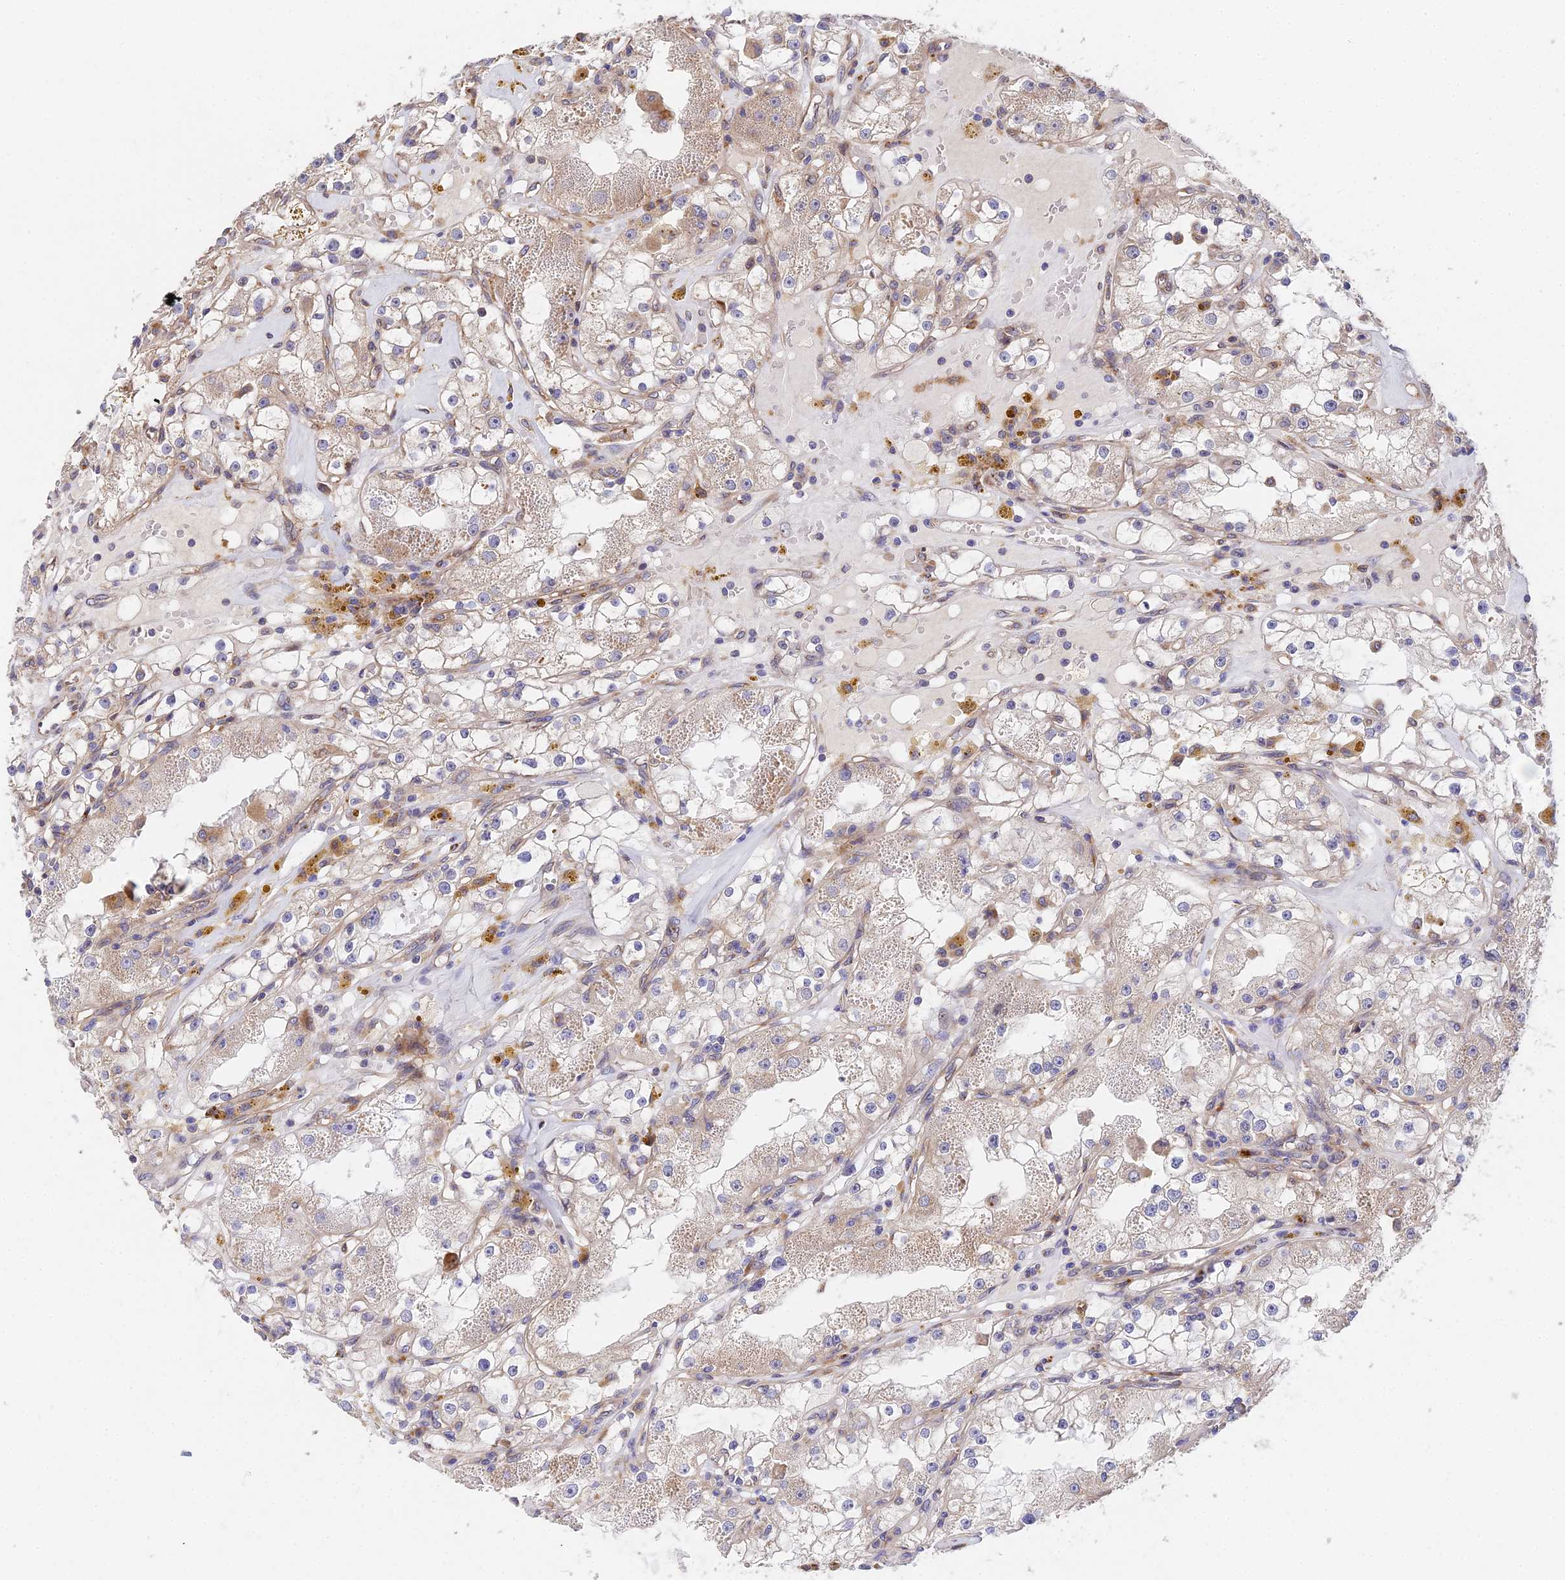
{"staining": {"intensity": "weak", "quantity": "25%-75%", "location": "cytoplasmic/membranous"}, "tissue": "renal cancer", "cell_type": "Tumor cells", "image_type": "cancer", "snomed": [{"axis": "morphology", "description": "Adenocarcinoma, NOS"}, {"axis": "topography", "description": "Kidney"}], "caption": "Tumor cells reveal low levels of weak cytoplasmic/membranous staining in approximately 25%-75% of cells in adenocarcinoma (renal).", "gene": "CDC37L1", "patient": {"sex": "male", "age": 56}}